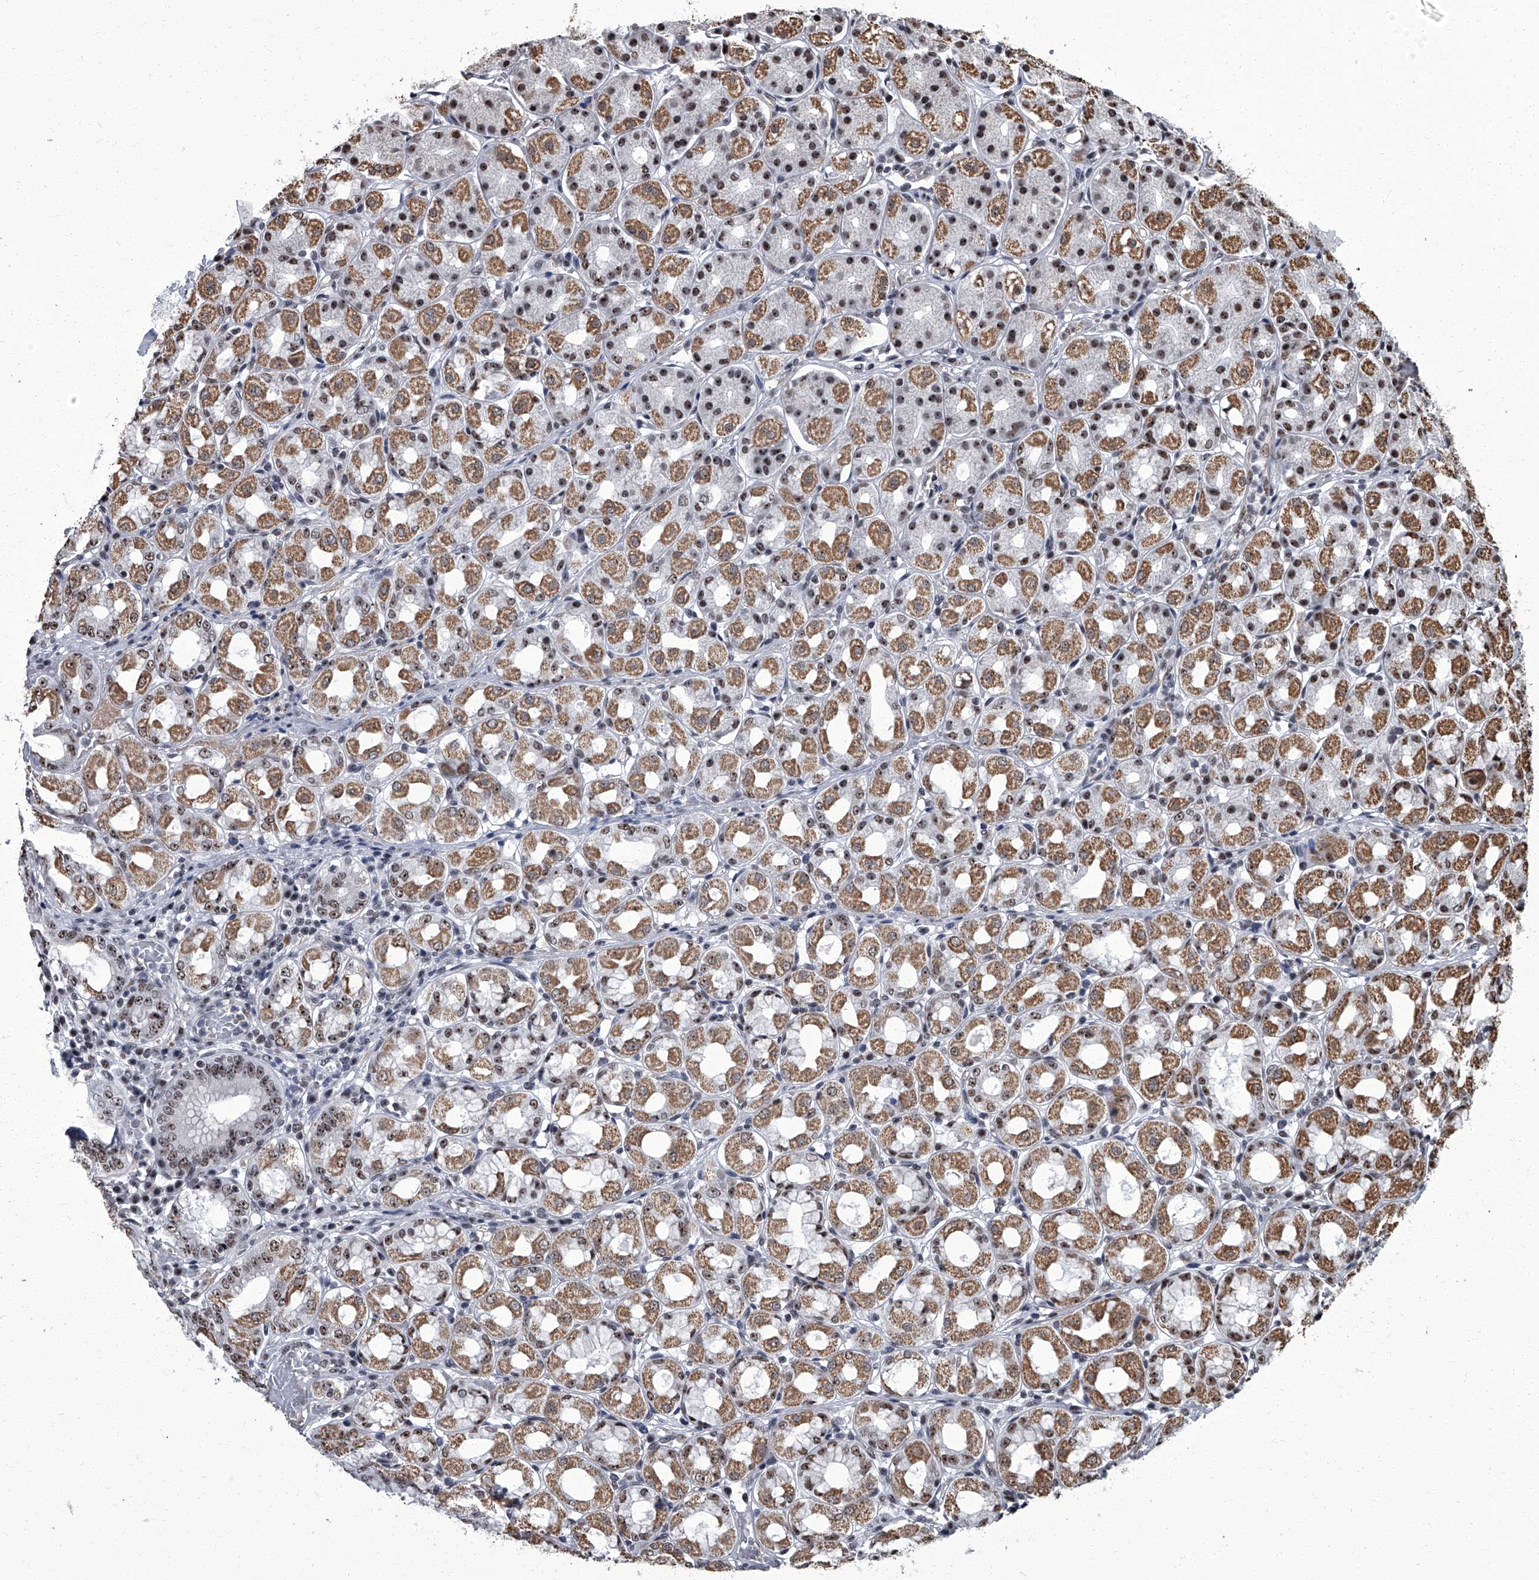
{"staining": {"intensity": "moderate", "quantity": "25%-75%", "location": "cytoplasmic/membranous,nuclear"}, "tissue": "stomach", "cell_type": "Glandular cells", "image_type": "normal", "snomed": [{"axis": "morphology", "description": "Normal tissue, NOS"}, {"axis": "topography", "description": "Stomach"}, {"axis": "topography", "description": "Stomach, lower"}], "caption": "An immunohistochemistry photomicrograph of unremarkable tissue is shown. Protein staining in brown shows moderate cytoplasmic/membranous,nuclear positivity in stomach within glandular cells.", "gene": "ZNF518B", "patient": {"sex": "female", "age": 56}}